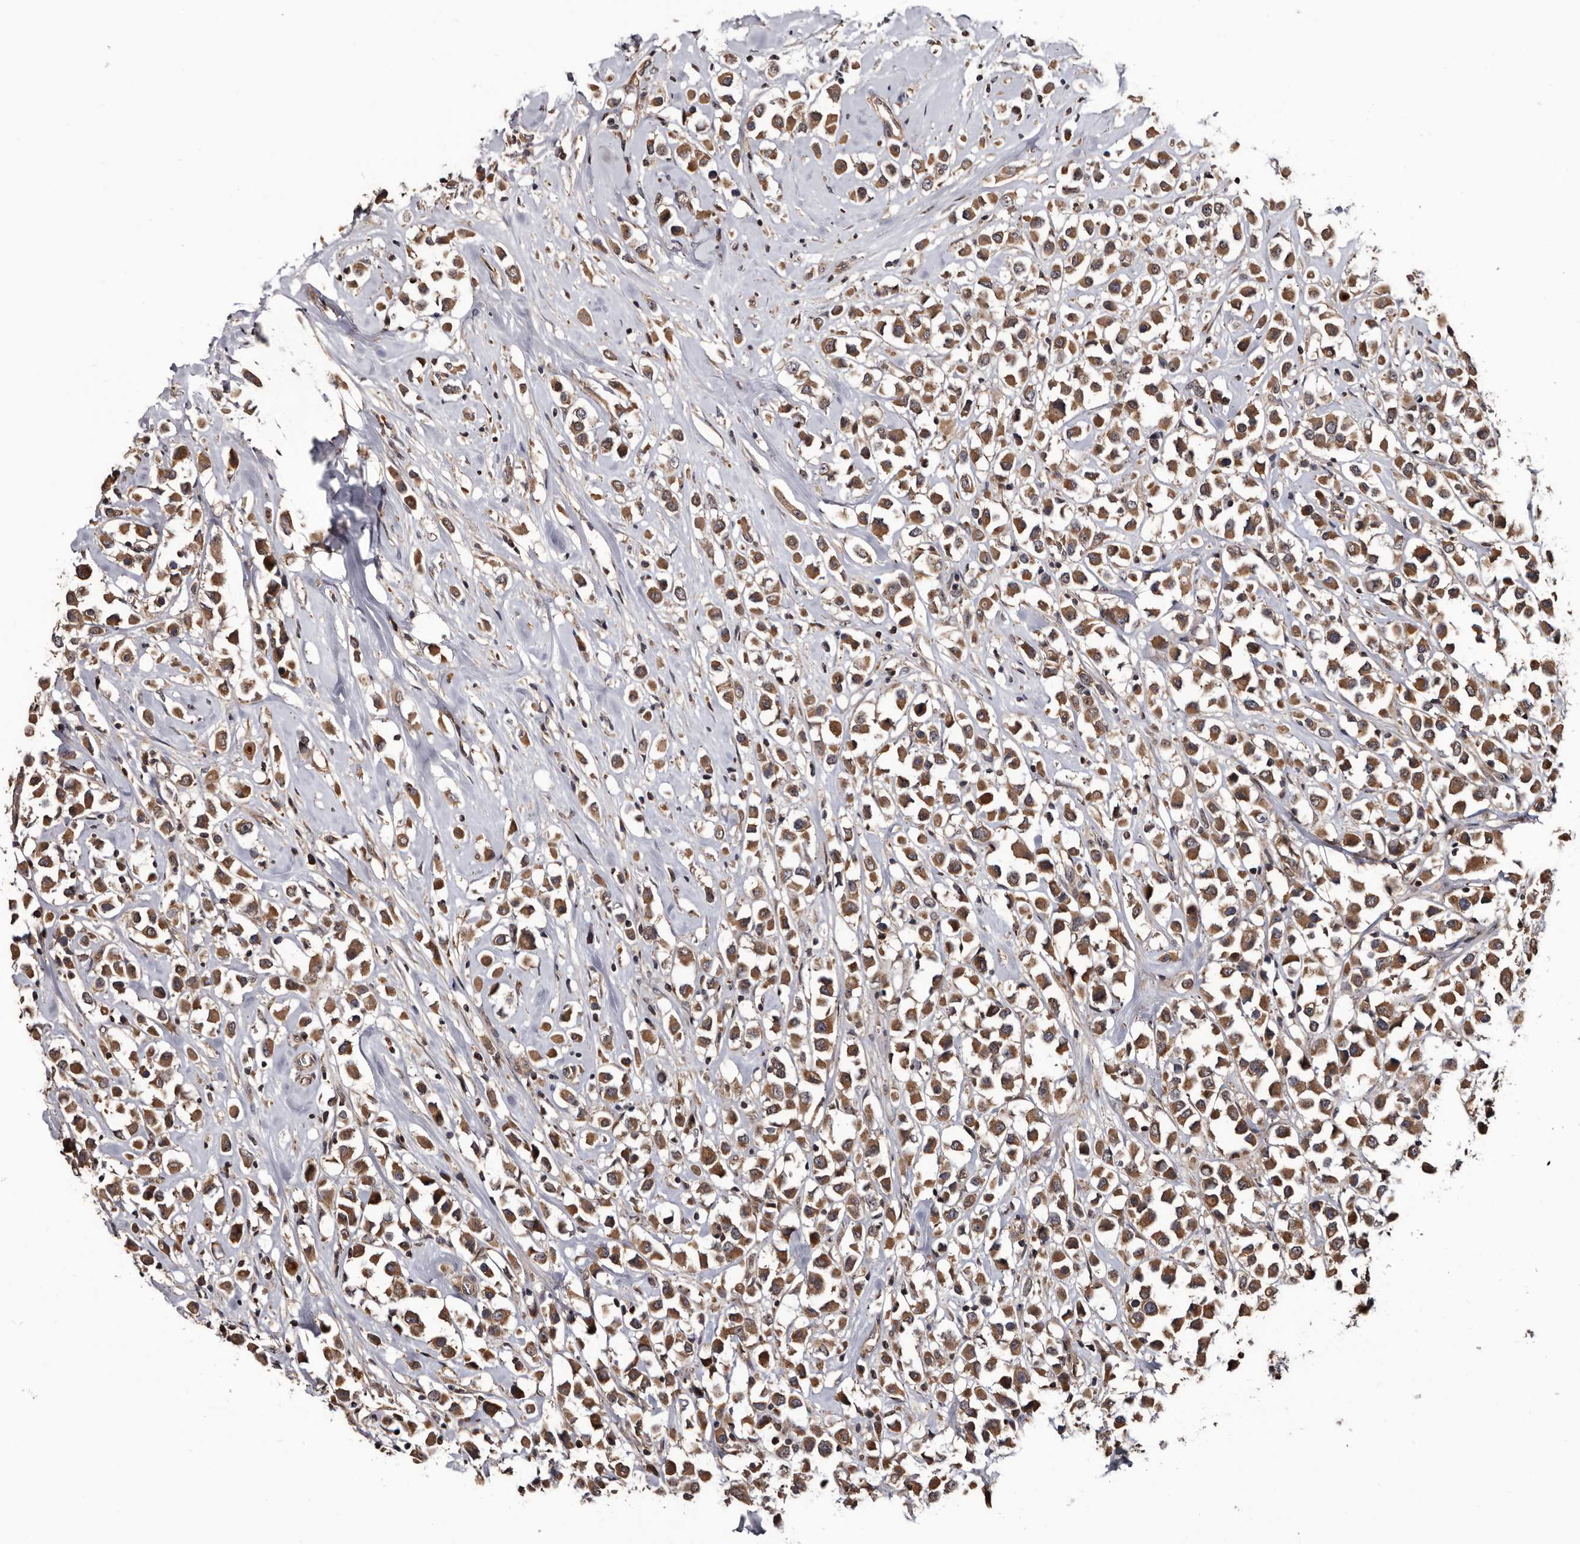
{"staining": {"intensity": "moderate", "quantity": ">75%", "location": "cytoplasmic/membranous"}, "tissue": "breast cancer", "cell_type": "Tumor cells", "image_type": "cancer", "snomed": [{"axis": "morphology", "description": "Duct carcinoma"}, {"axis": "topography", "description": "Breast"}], "caption": "The histopathology image exhibits a brown stain indicating the presence of a protein in the cytoplasmic/membranous of tumor cells in breast cancer (infiltrating ductal carcinoma).", "gene": "TTI2", "patient": {"sex": "female", "age": 61}}